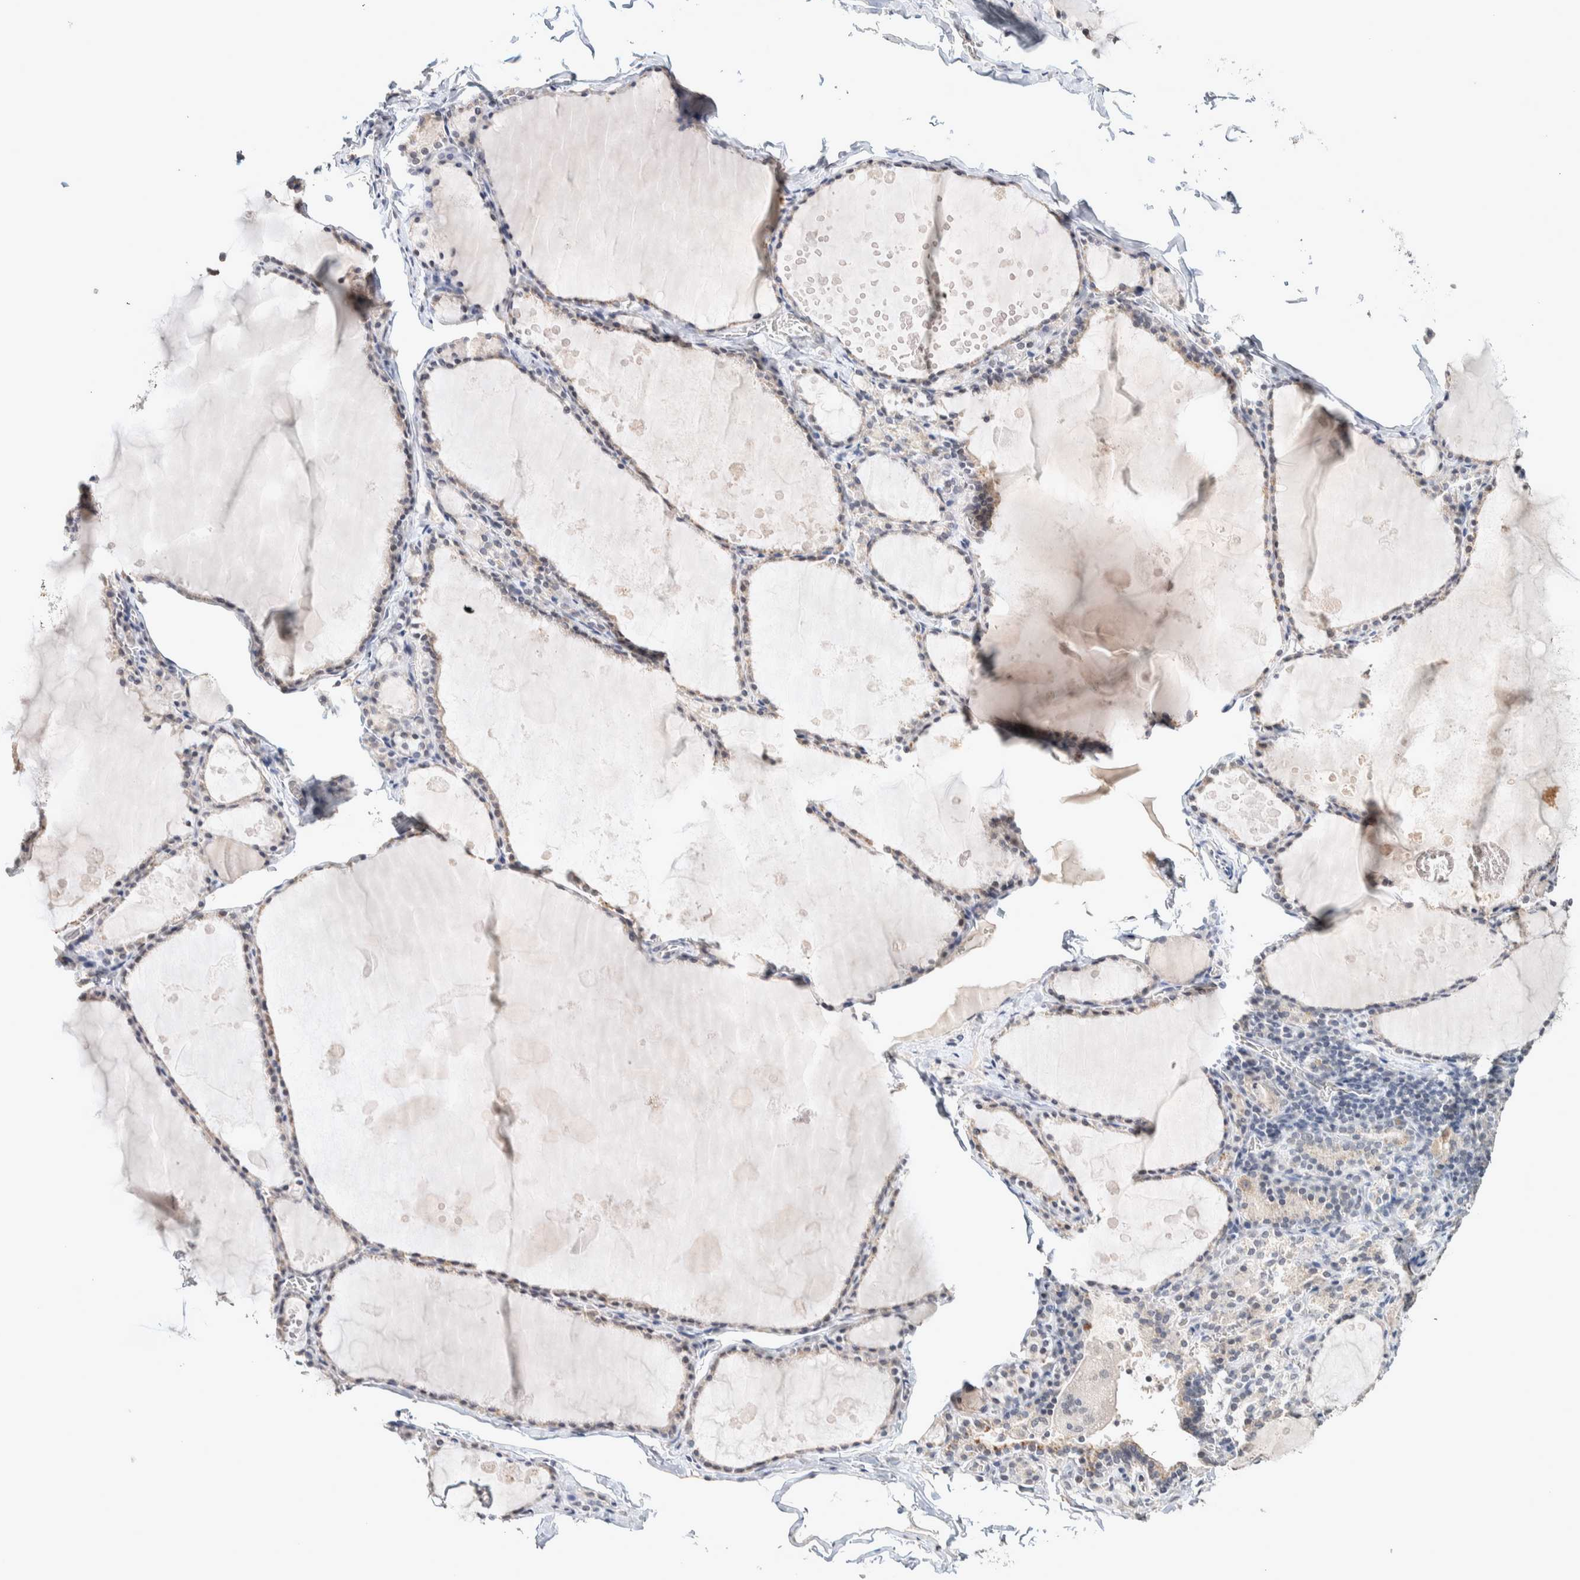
{"staining": {"intensity": "weak", "quantity": "25%-75%", "location": "cytoplasmic/membranous"}, "tissue": "thyroid gland", "cell_type": "Glandular cells", "image_type": "normal", "snomed": [{"axis": "morphology", "description": "Normal tissue, NOS"}, {"axis": "topography", "description": "Thyroid gland"}], "caption": "DAB immunohistochemical staining of normal human thyroid gland shows weak cytoplasmic/membranous protein staining in about 25%-75% of glandular cells. (IHC, brightfield microscopy, high magnification).", "gene": "CRAT", "patient": {"sex": "male", "age": 56}}